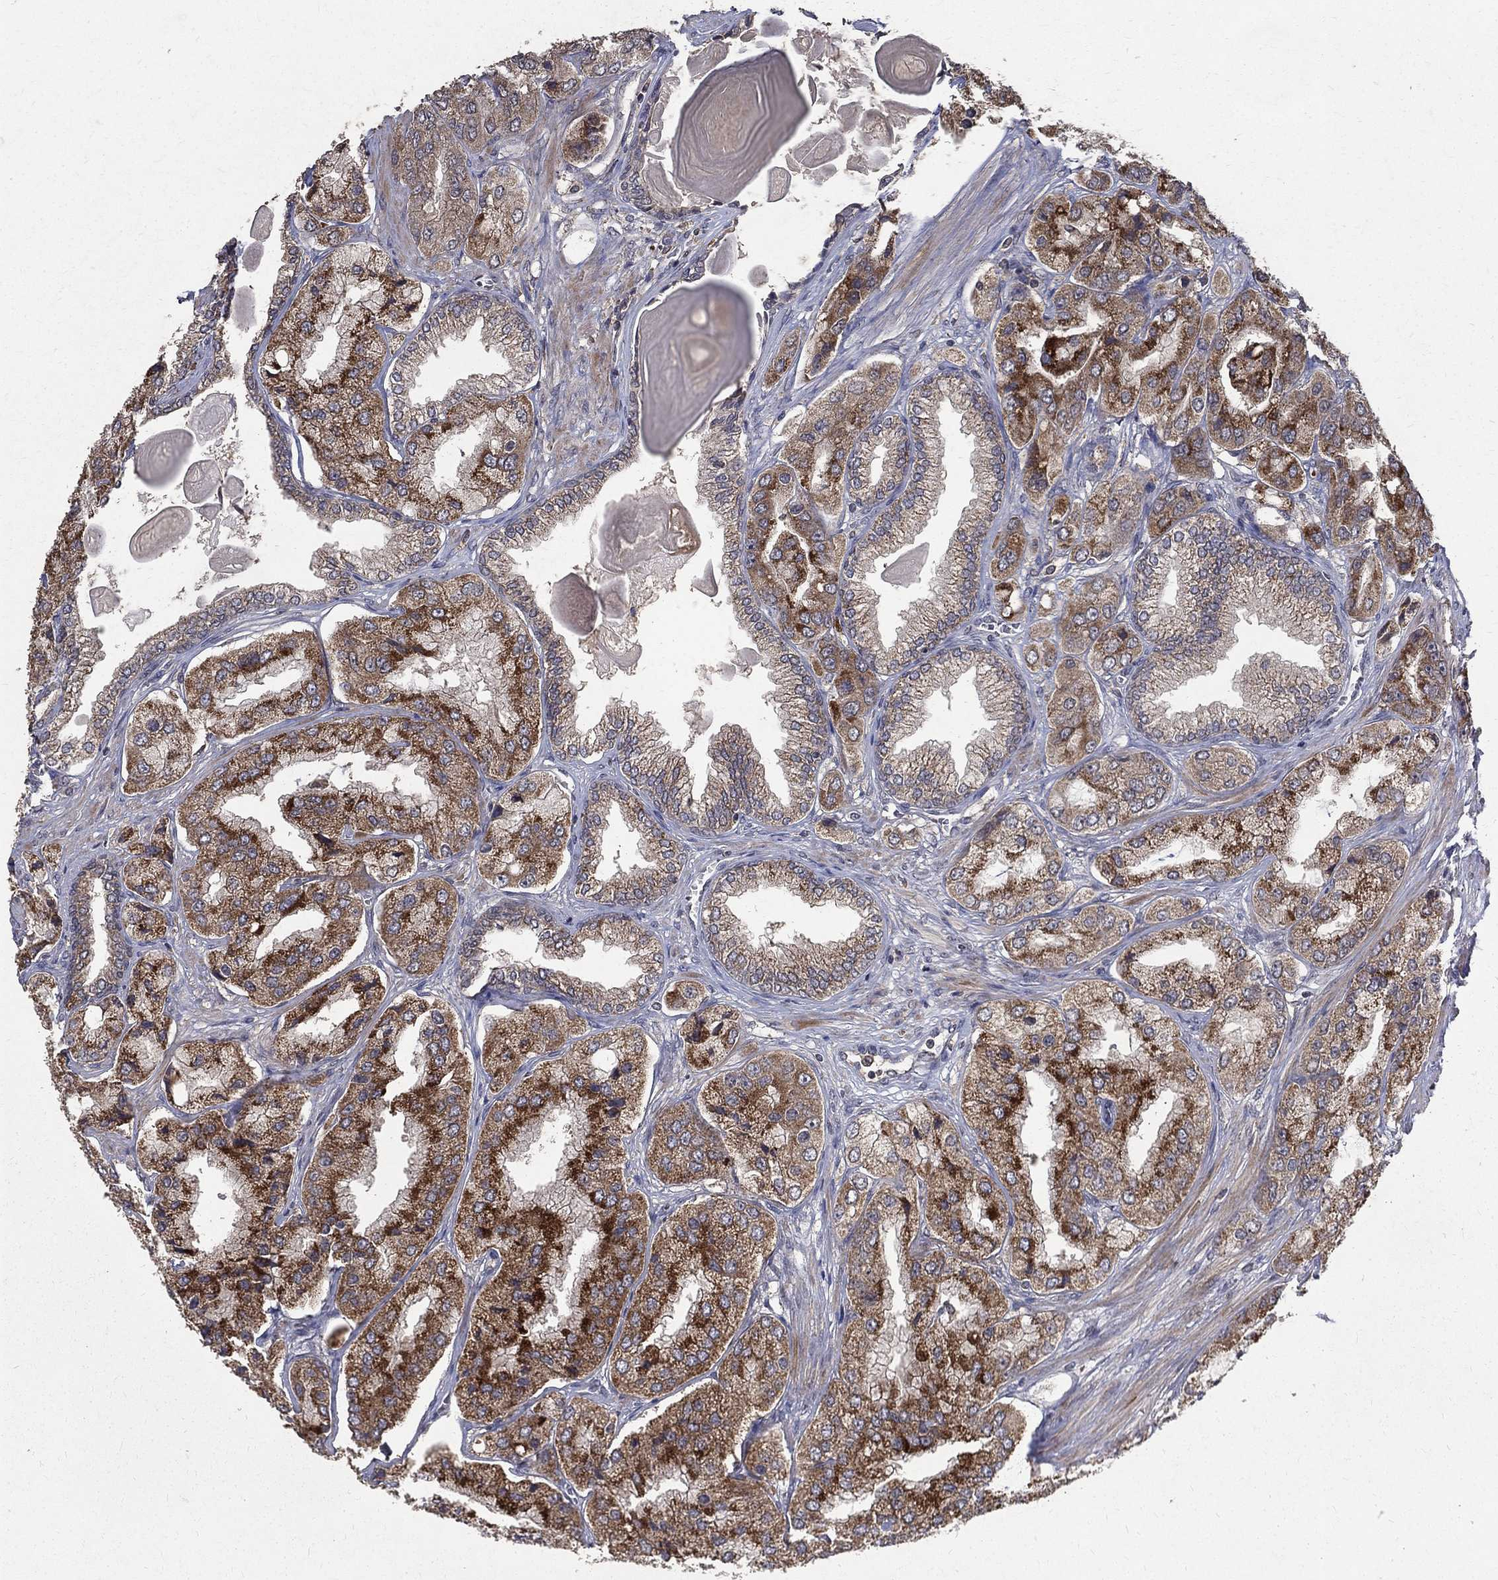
{"staining": {"intensity": "strong", "quantity": "25%-75%", "location": "cytoplasmic/membranous"}, "tissue": "prostate cancer", "cell_type": "Tumor cells", "image_type": "cancer", "snomed": [{"axis": "morphology", "description": "Adenocarcinoma, Low grade"}, {"axis": "topography", "description": "Prostate"}], "caption": "Immunohistochemical staining of low-grade adenocarcinoma (prostate) shows high levels of strong cytoplasmic/membranous positivity in approximately 25%-75% of tumor cells. Immunohistochemistry (ihc) stains the protein in brown and the nuclei are stained blue.", "gene": "C17orf75", "patient": {"sex": "male", "age": 69}}